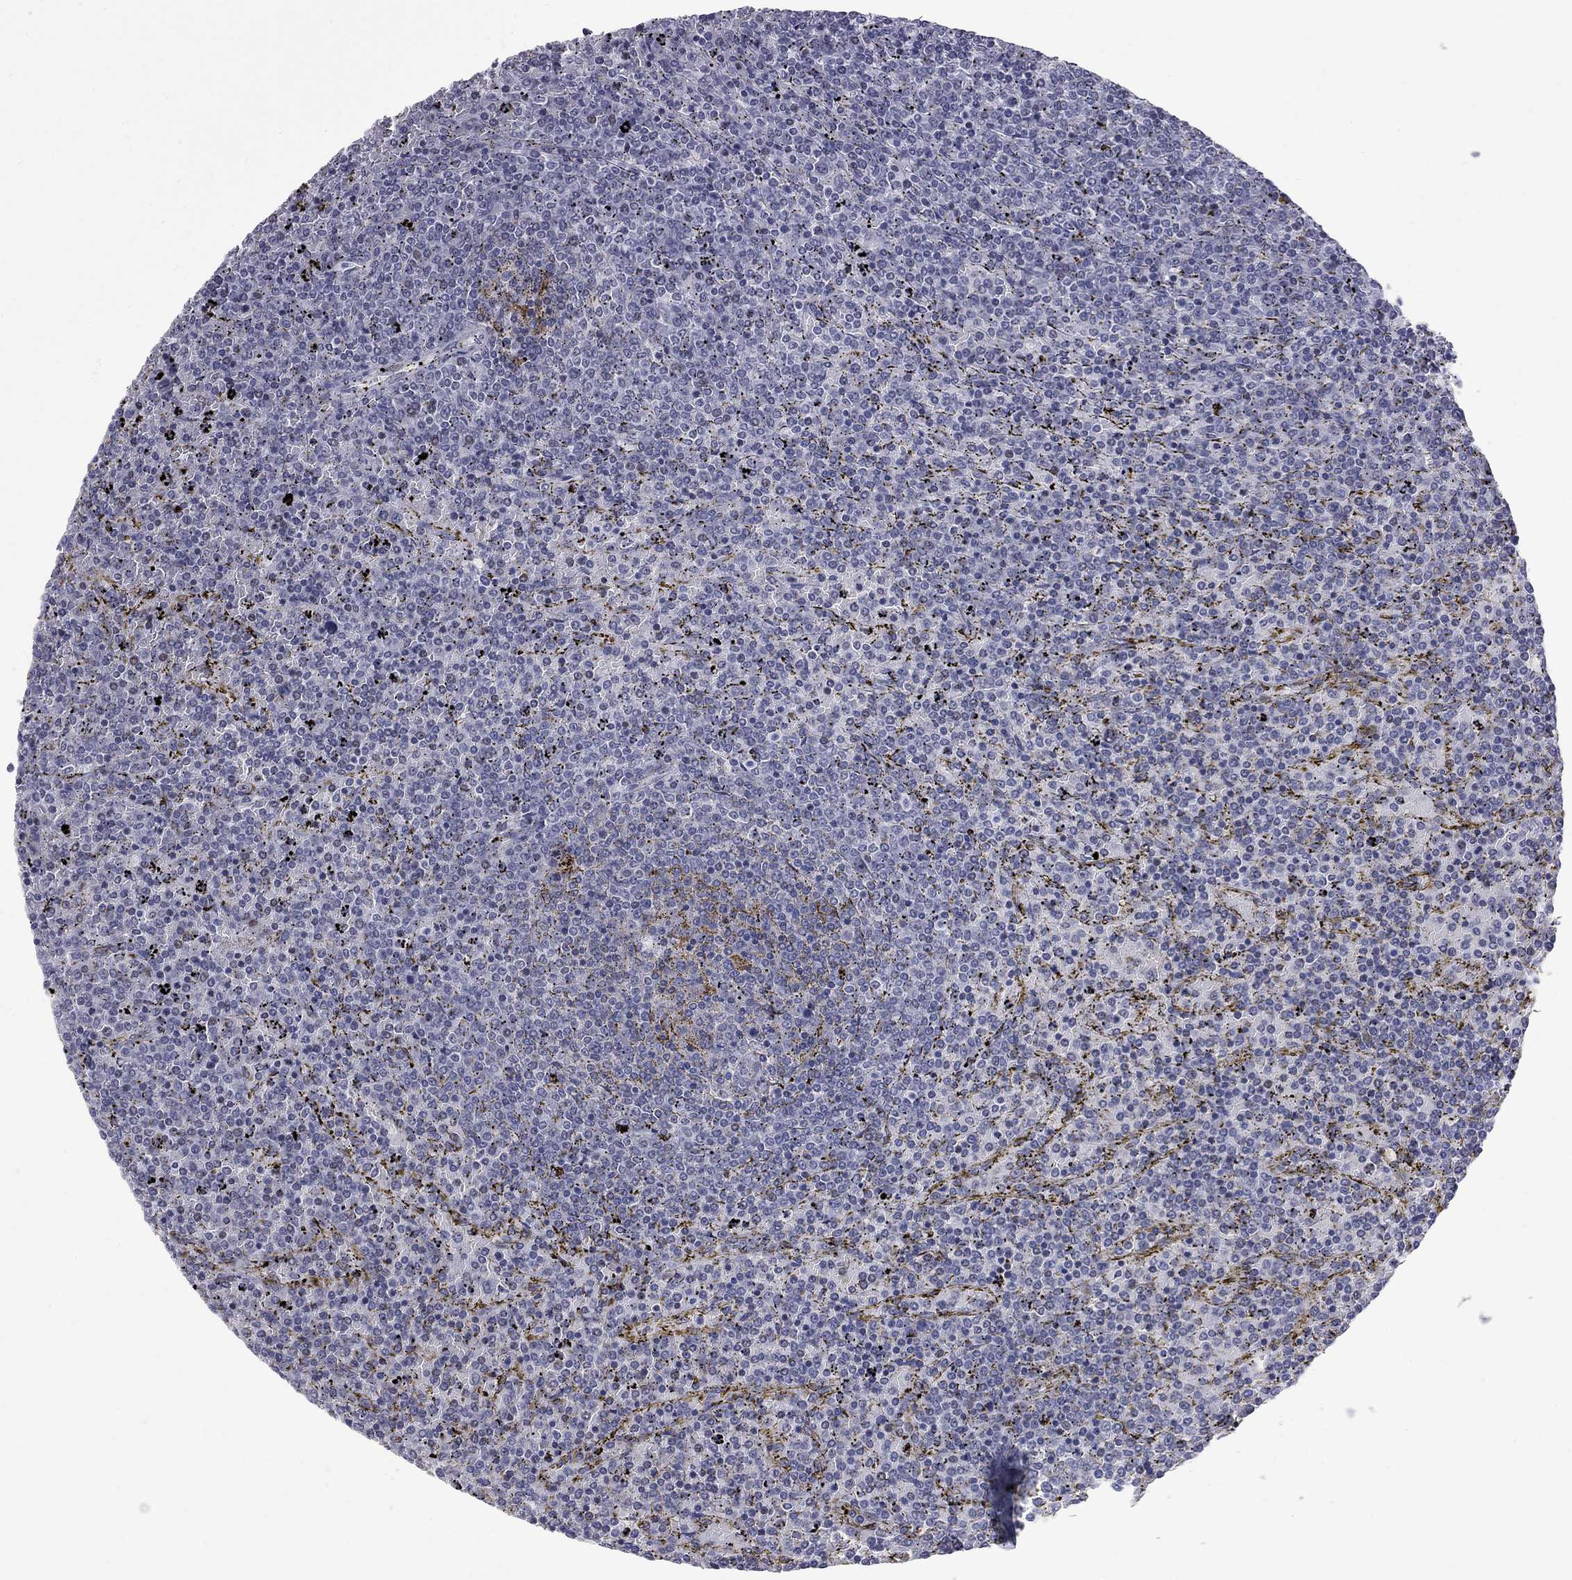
{"staining": {"intensity": "negative", "quantity": "none", "location": "none"}, "tissue": "lymphoma", "cell_type": "Tumor cells", "image_type": "cancer", "snomed": [{"axis": "morphology", "description": "Malignant lymphoma, non-Hodgkin's type, Low grade"}, {"axis": "topography", "description": "Spleen"}], "caption": "An image of human malignant lymphoma, non-Hodgkin's type (low-grade) is negative for staining in tumor cells. (DAB (3,3'-diaminobenzidine) IHC with hematoxylin counter stain).", "gene": "ZNF154", "patient": {"sex": "female", "age": 77}}